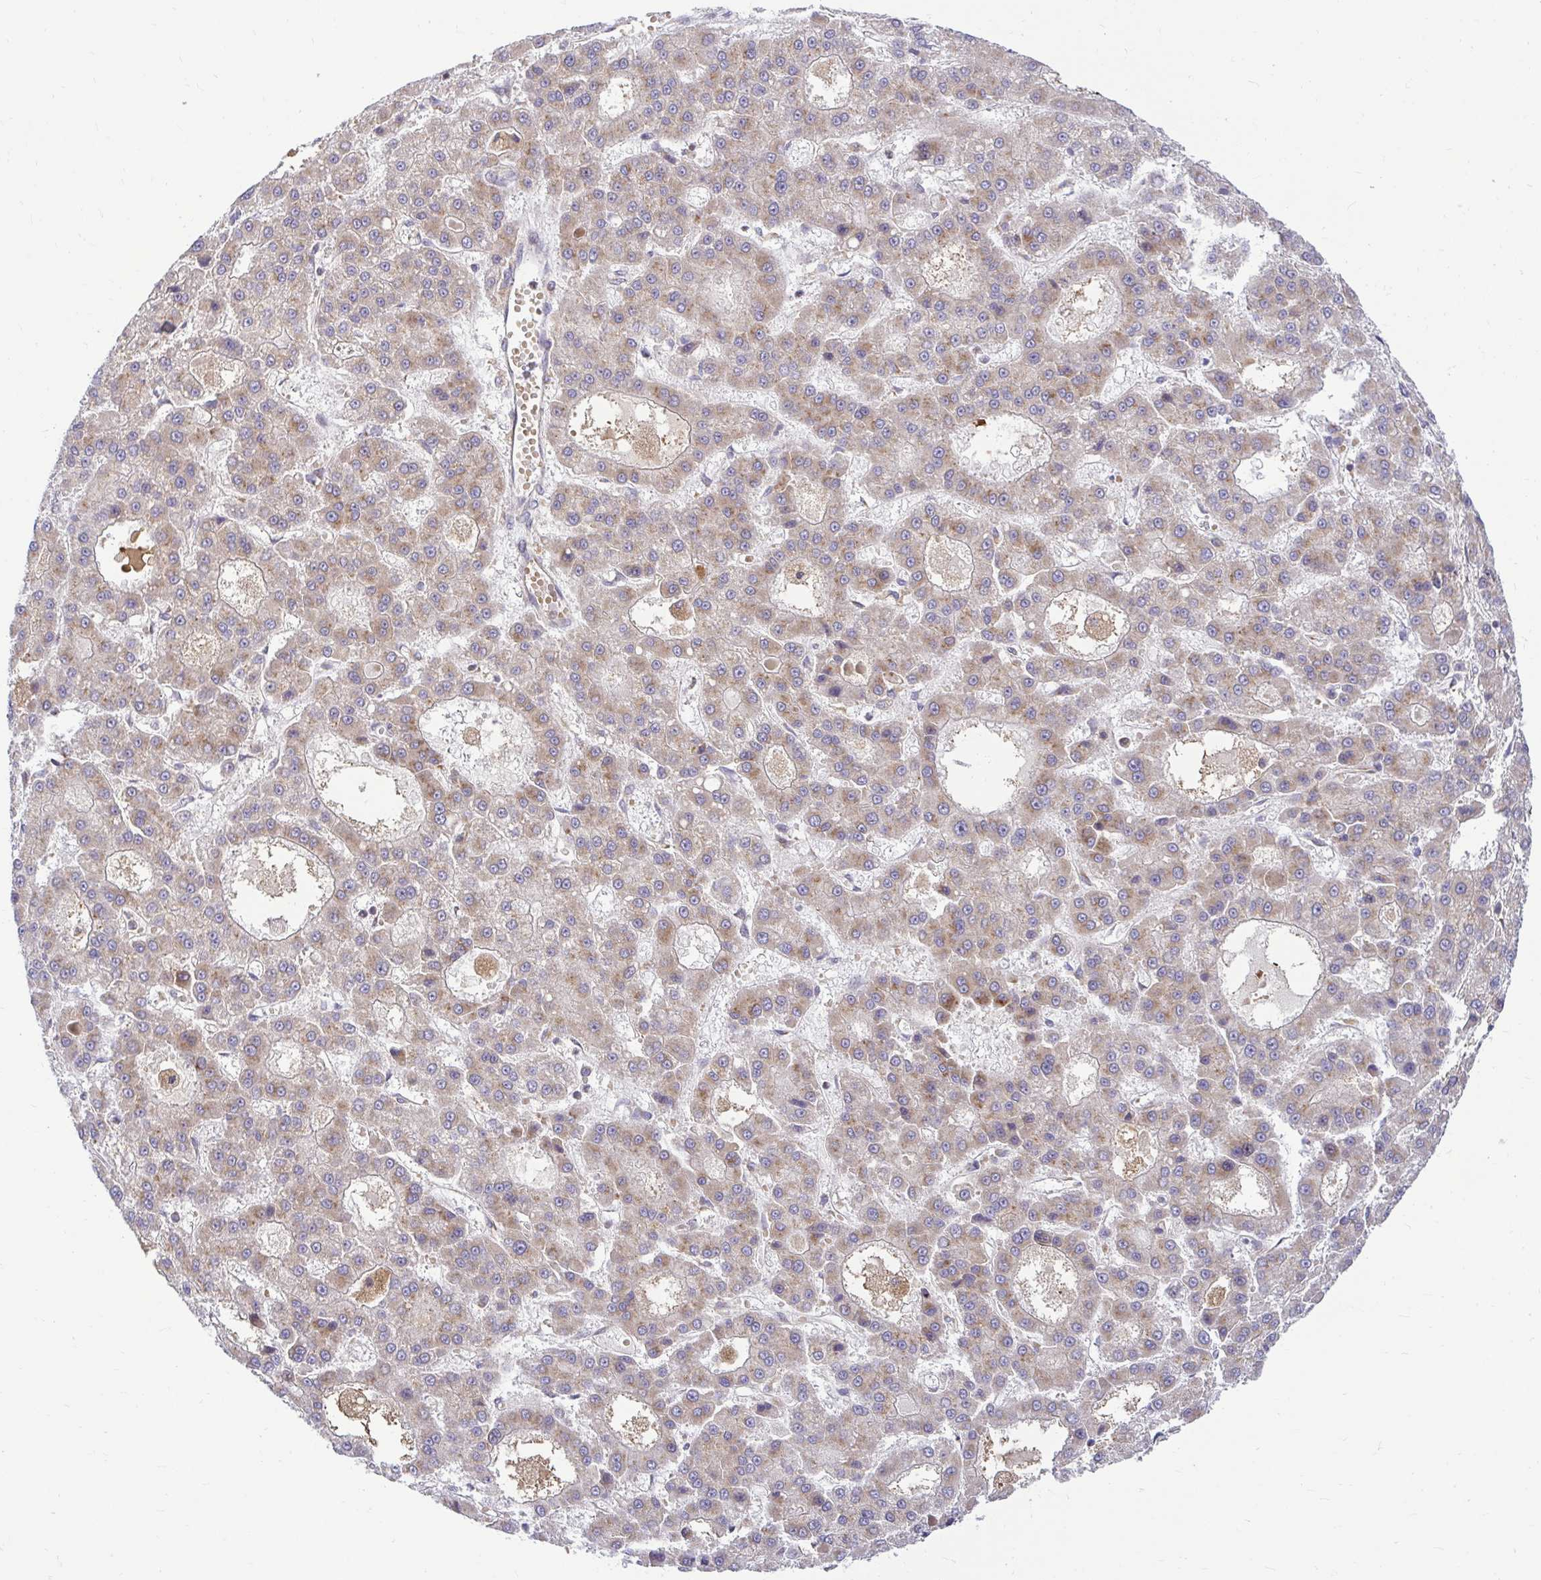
{"staining": {"intensity": "moderate", "quantity": ">75%", "location": "cytoplasmic/membranous"}, "tissue": "liver cancer", "cell_type": "Tumor cells", "image_type": "cancer", "snomed": [{"axis": "morphology", "description": "Carcinoma, Hepatocellular, NOS"}, {"axis": "topography", "description": "Liver"}], "caption": "DAB (3,3'-diaminobenzidine) immunohistochemical staining of liver hepatocellular carcinoma demonstrates moderate cytoplasmic/membranous protein positivity in approximately >75% of tumor cells. Ihc stains the protein of interest in brown and the nuclei are stained blue.", "gene": "VTI1B", "patient": {"sex": "male", "age": 70}}